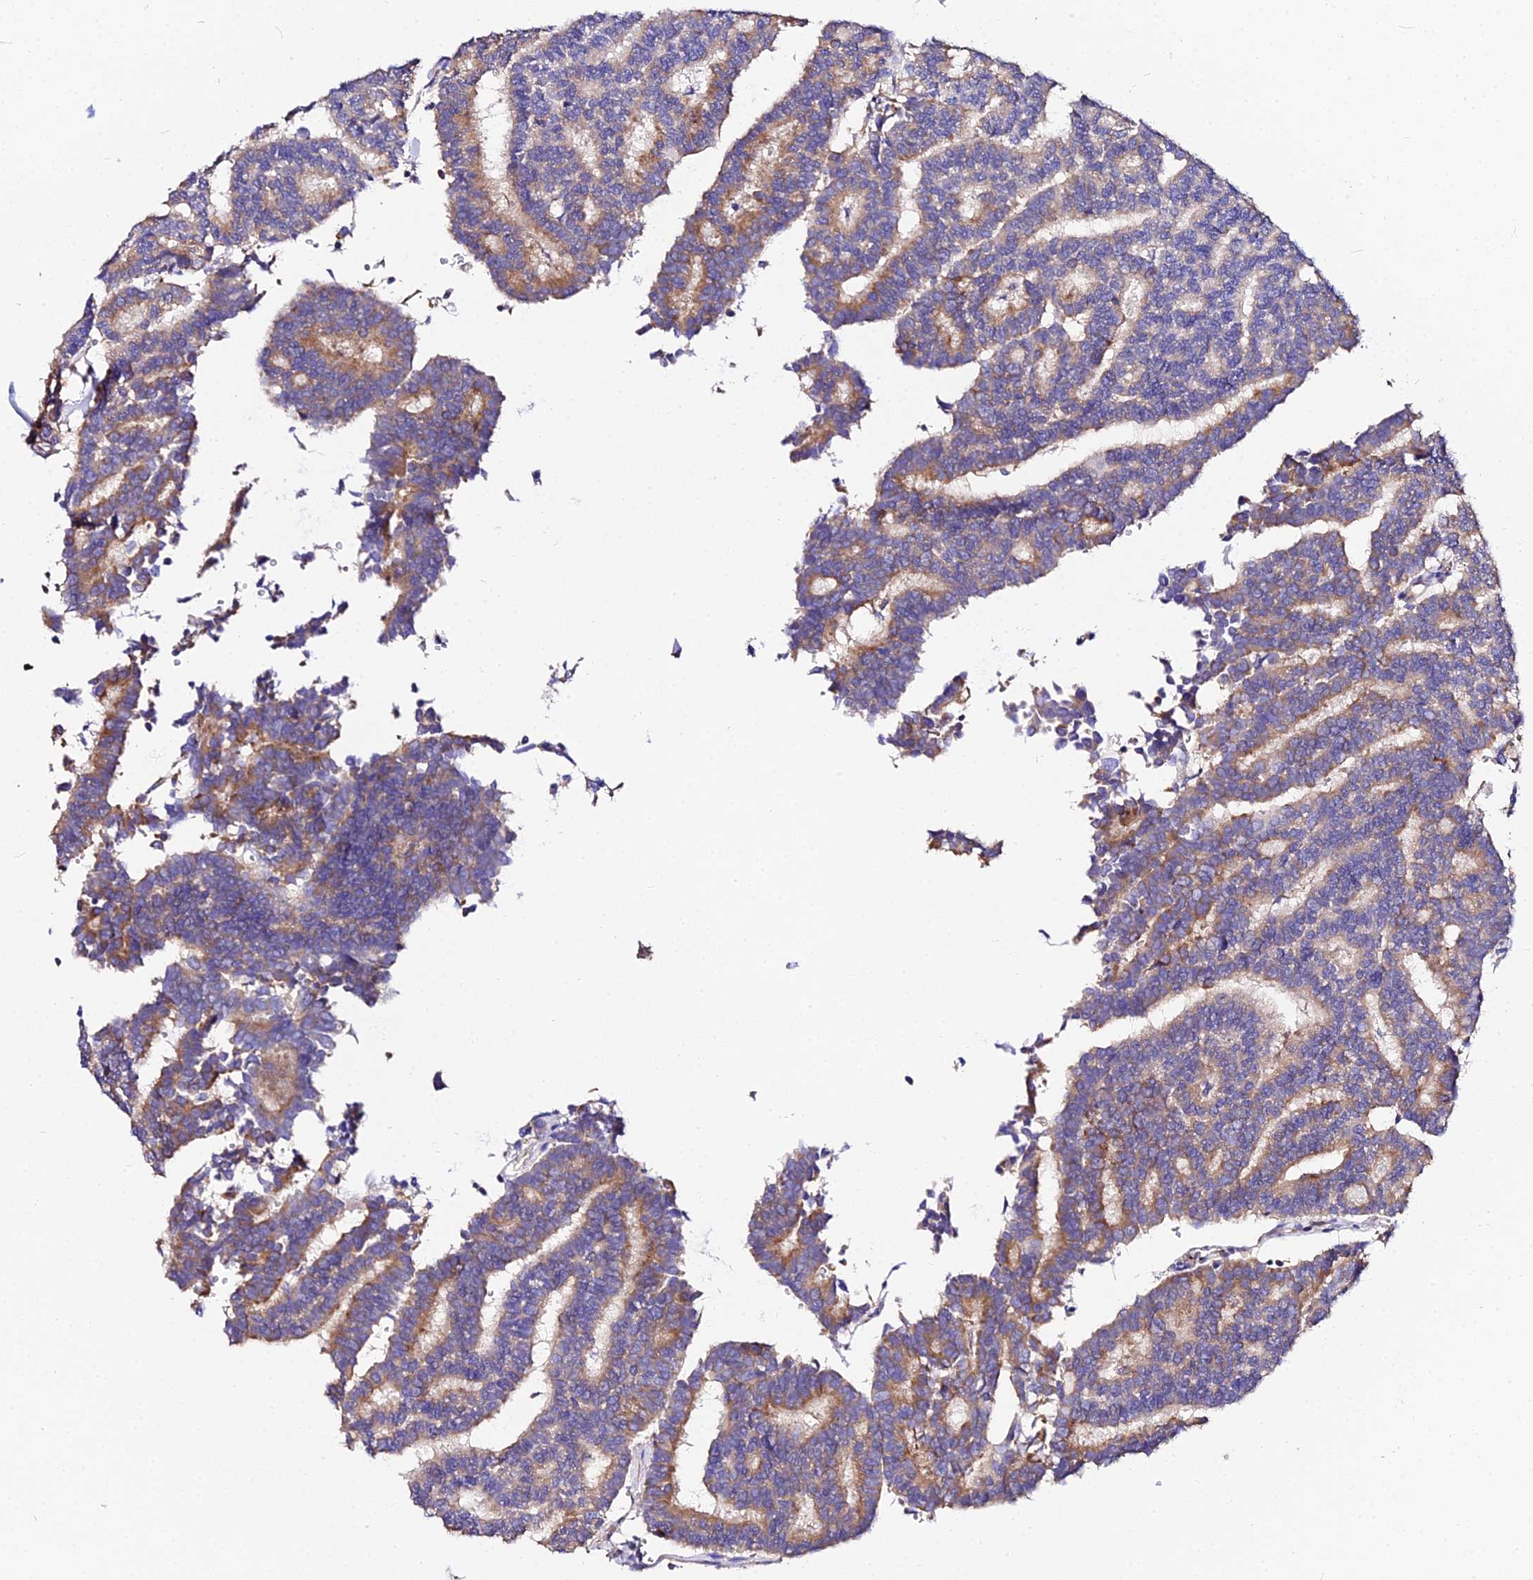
{"staining": {"intensity": "moderate", "quantity": ">75%", "location": "cytoplasmic/membranous"}, "tissue": "thyroid cancer", "cell_type": "Tumor cells", "image_type": "cancer", "snomed": [{"axis": "morphology", "description": "Papillary adenocarcinoma, NOS"}, {"axis": "topography", "description": "Thyroid gland"}], "caption": "This histopathology image demonstrates thyroid cancer stained with immunohistochemistry (IHC) to label a protein in brown. The cytoplasmic/membranous of tumor cells show moderate positivity for the protein. Nuclei are counter-stained blue.", "gene": "DAW1", "patient": {"sex": "female", "age": 35}}